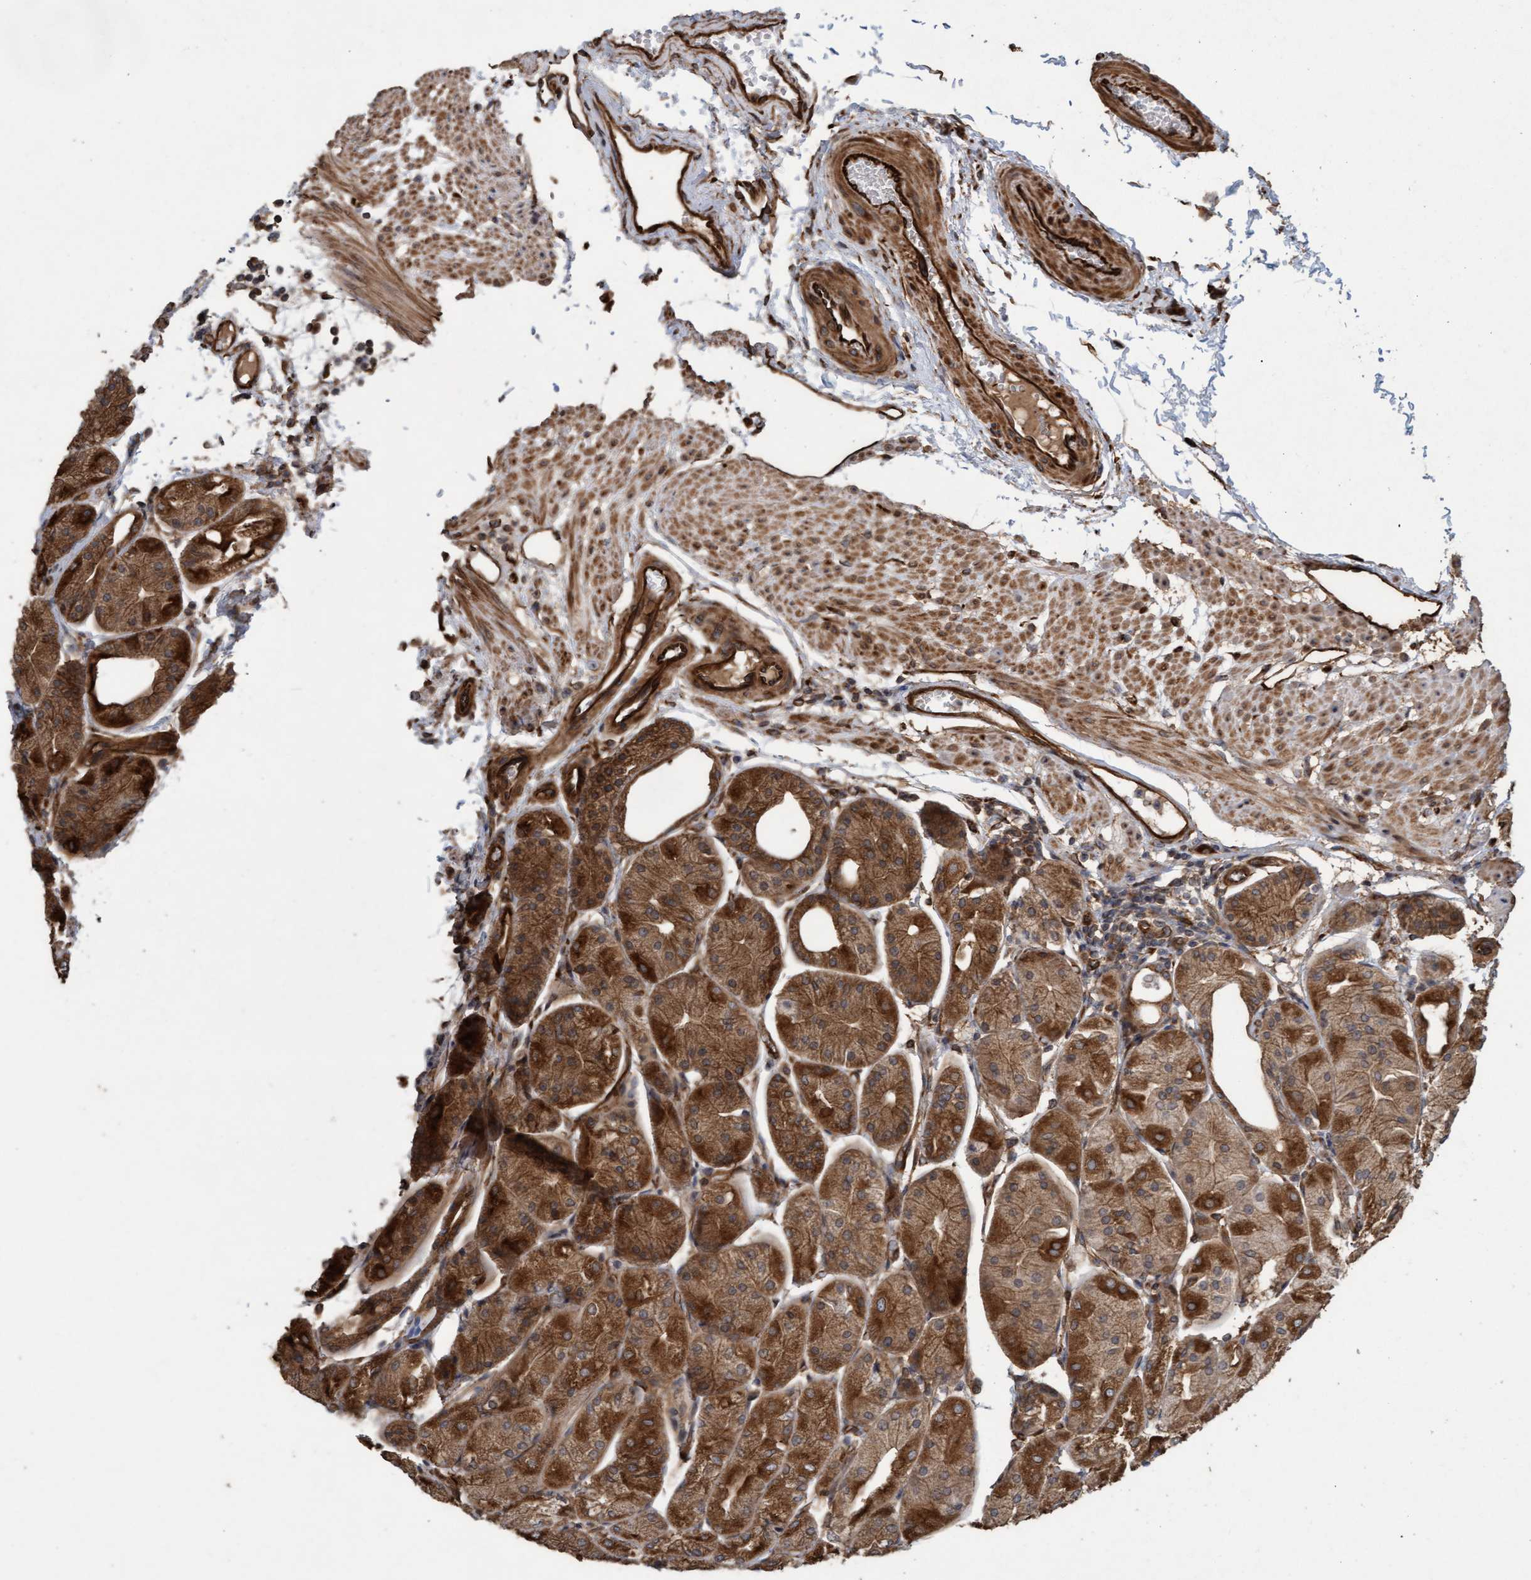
{"staining": {"intensity": "strong", "quantity": ">75%", "location": "cytoplasmic/membranous"}, "tissue": "stomach", "cell_type": "Glandular cells", "image_type": "normal", "snomed": [{"axis": "morphology", "description": "Normal tissue, NOS"}, {"axis": "topography", "description": "Stomach, upper"}], "caption": "Immunohistochemical staining of benign human stomach shows strong cytoplasmic/membranous protein positivity in approximately >75% of glandular cells.", "gene": "CDC42EP4", "patient": {"sex": "male", "age": 72}}